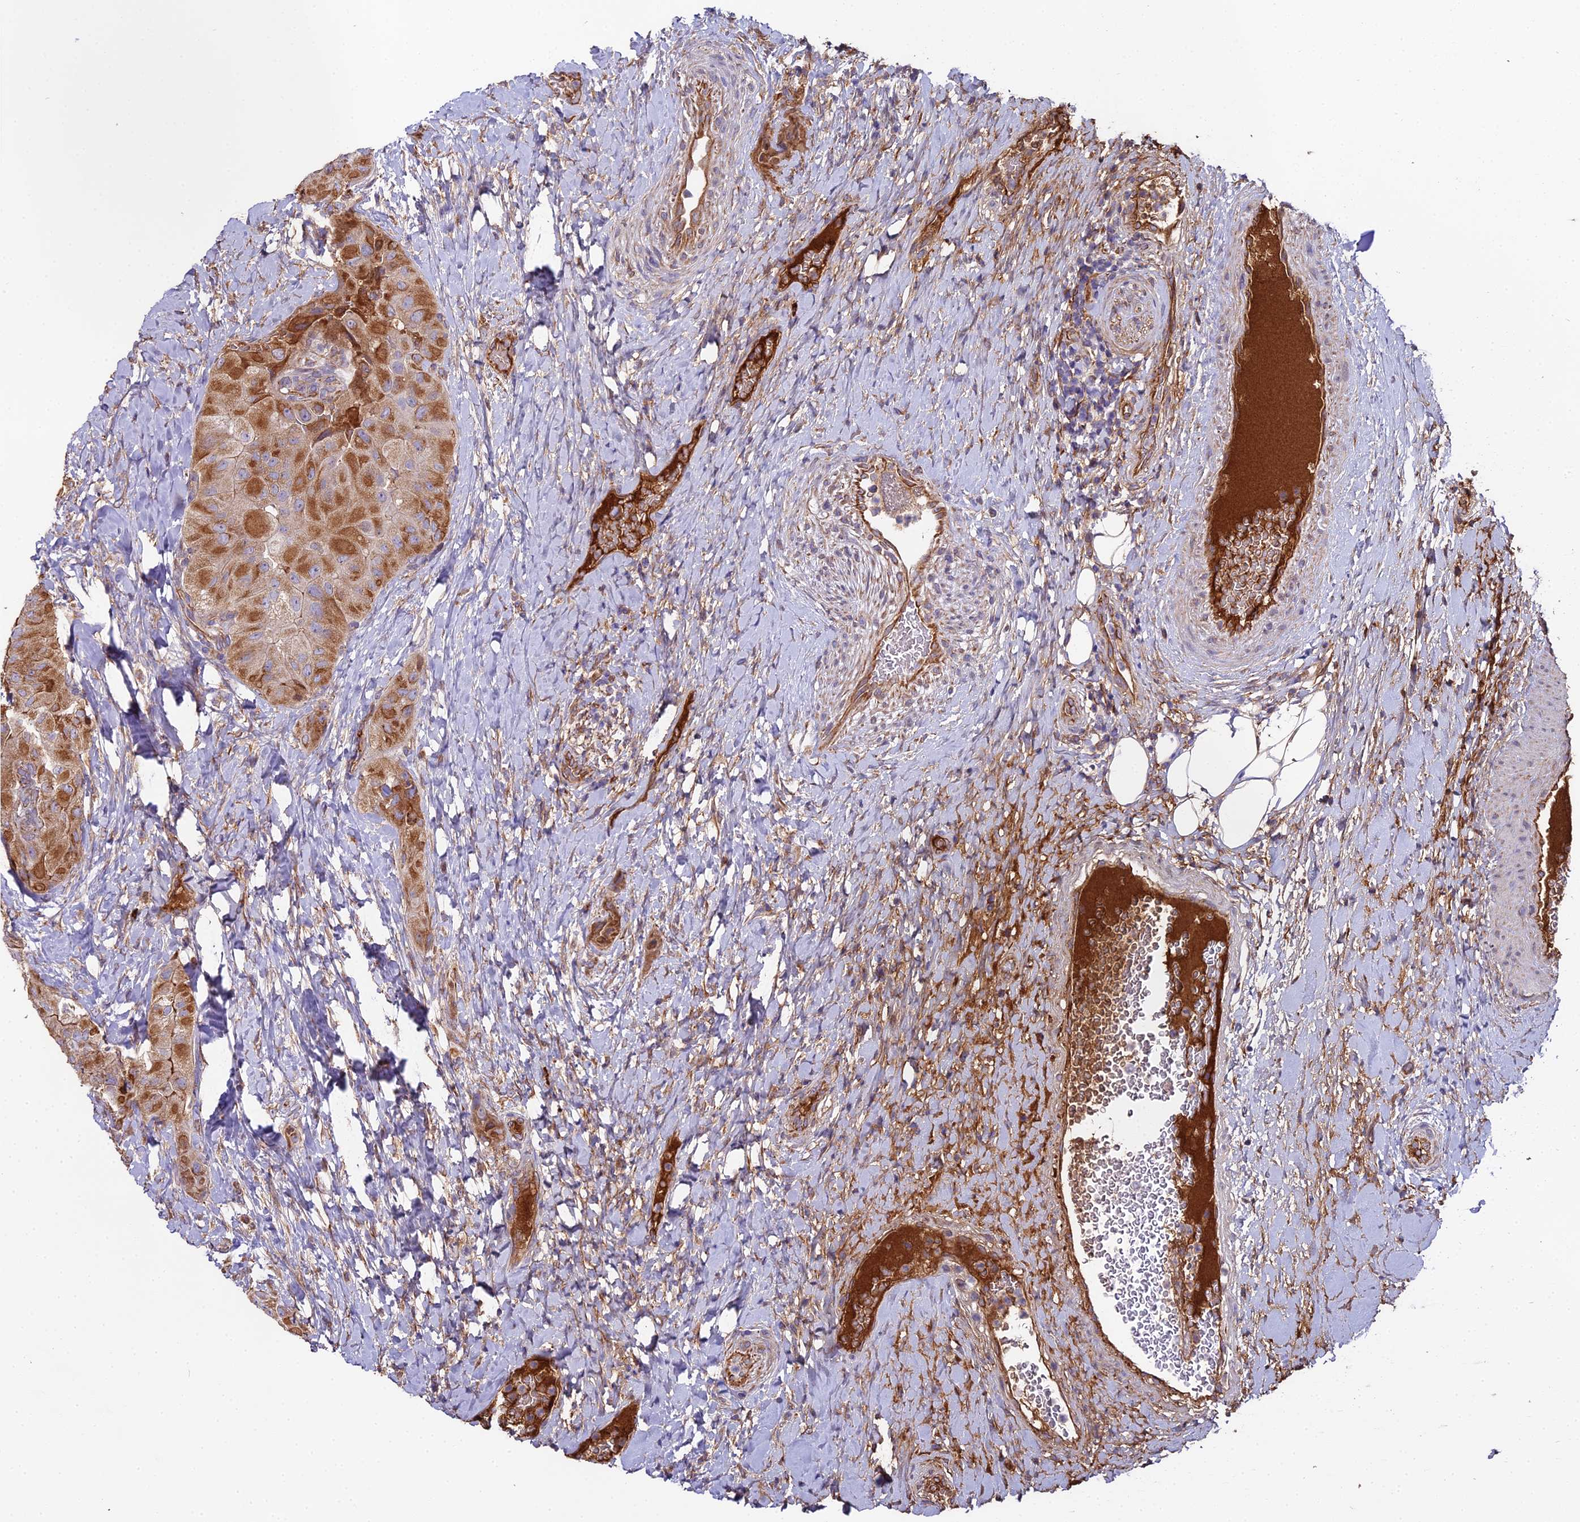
{"staining": {"intensity": "moderate", "quantity": ">75%", "location": "cytoplasmic/membranous"}, "tissue": "thyroid cancer", "cell_type": "Tumor cells", "image_type": "cancer", "snomed": [{"axis": "morphology", "description": "Normal tissue, NOS"}, {"axis": "morphology", "description": "Papillary adenocarcinoma, NOS"}, {"axis": "topography", "description": "Thyroid gland"}], "caption": "High-power microscopy captured an IHC image of thyroid cancer (papillary adenocarcinoma), revealing moderate cytoplasmic/membranous positivity in about >75% of tumor cells.", "gene": "BEX4", "patient": {"sex": "female", "age": 59}}